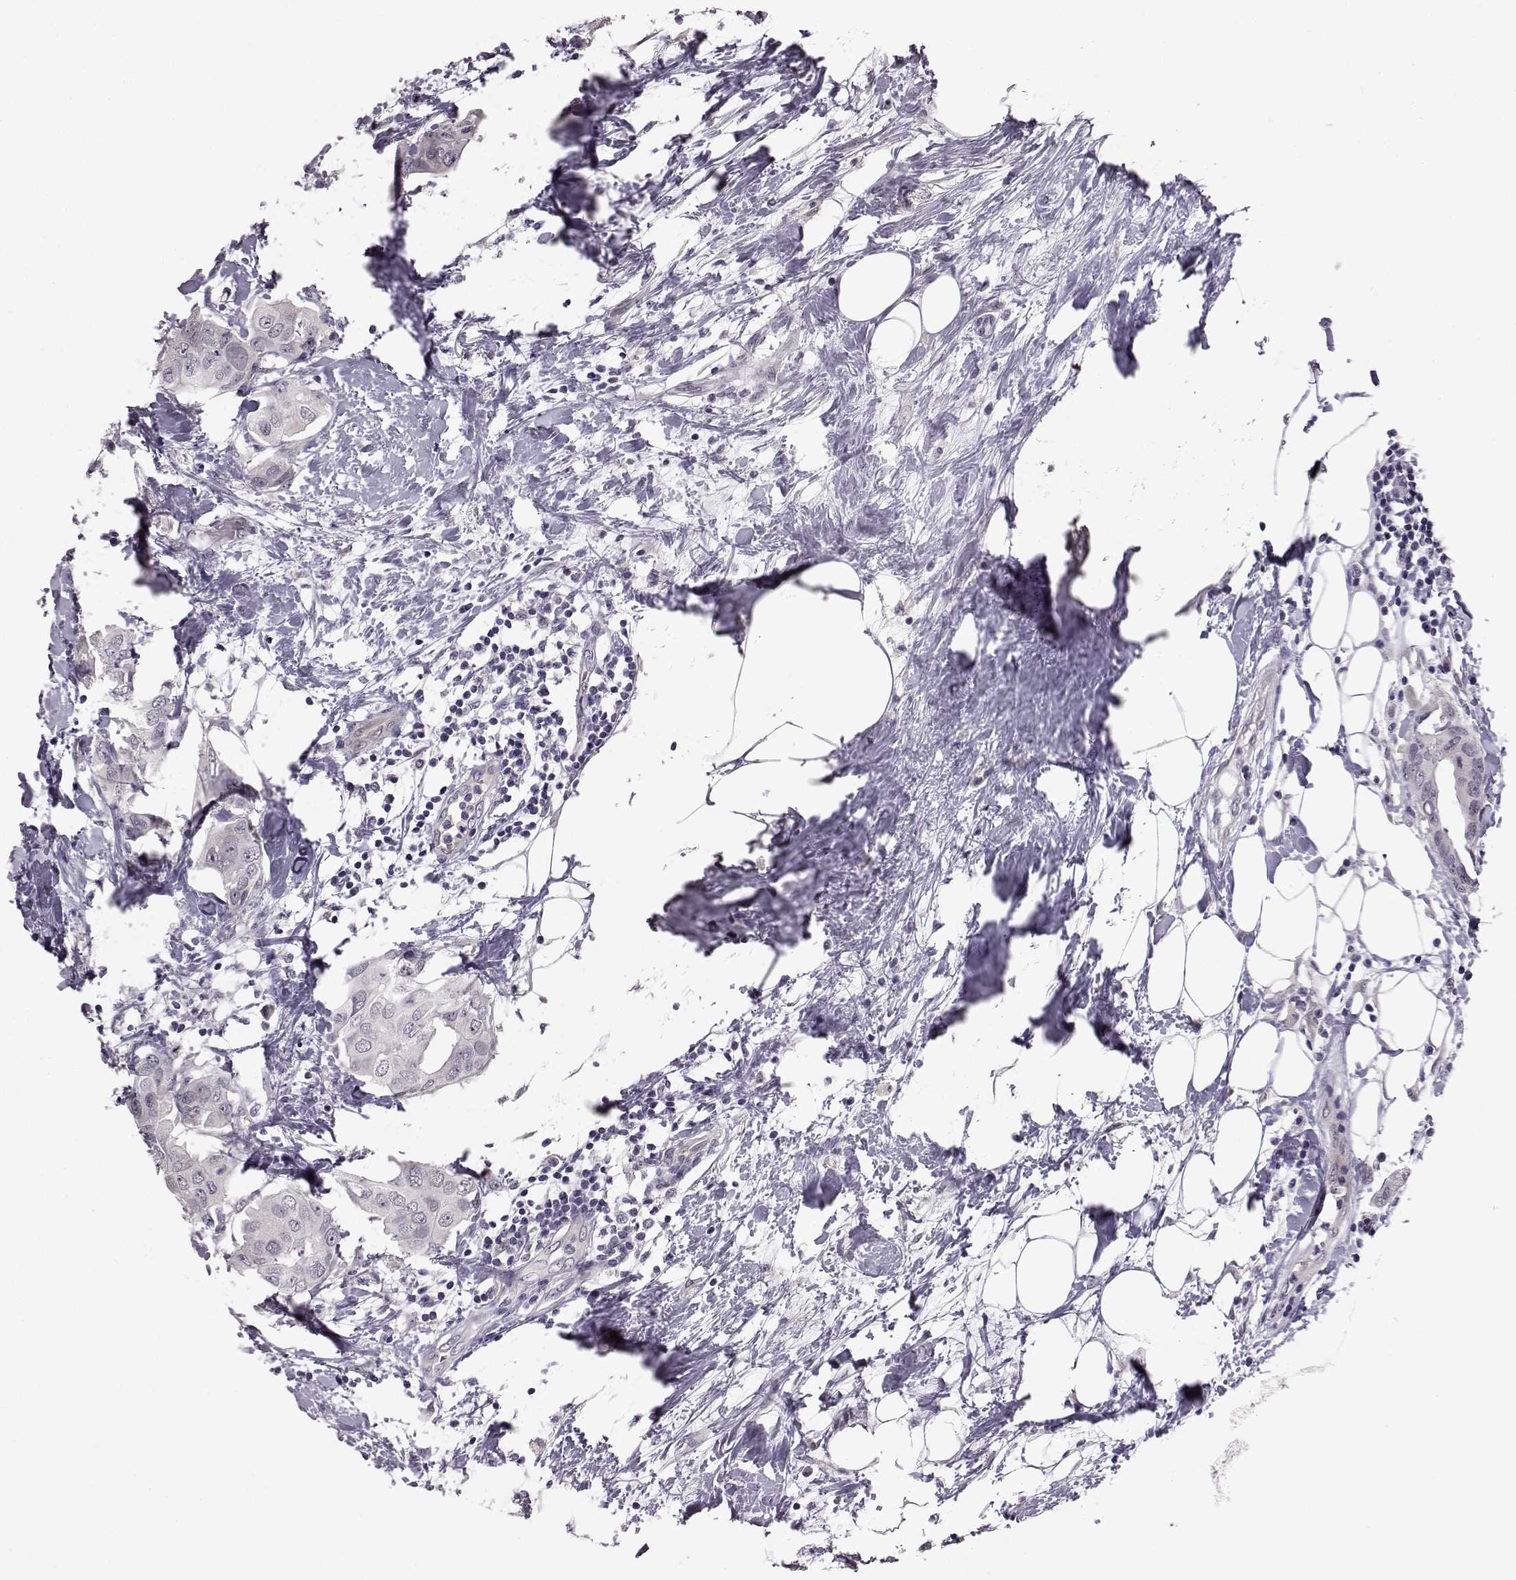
{"staining": {"intensity": "negative", "quantity": "none", "location": "none"}, "tissue": "breast cancer", "cell_type": "Tumor cells", "image_type": "cancer", "snomed": [{"axis": "morphology", "description": "Normal tissue, NOS"}, {"axis": "morphology", "description": "Duct carcinoma"}, {"axis": "topography", "description": "Breast"}], "caption": "The IHC histopathology image has no significant expression in tumor cells of intraductal carcinoma (breast) tissue.", "gene": "C10orf62", "patient": {"sex": "female", "age": 40}}